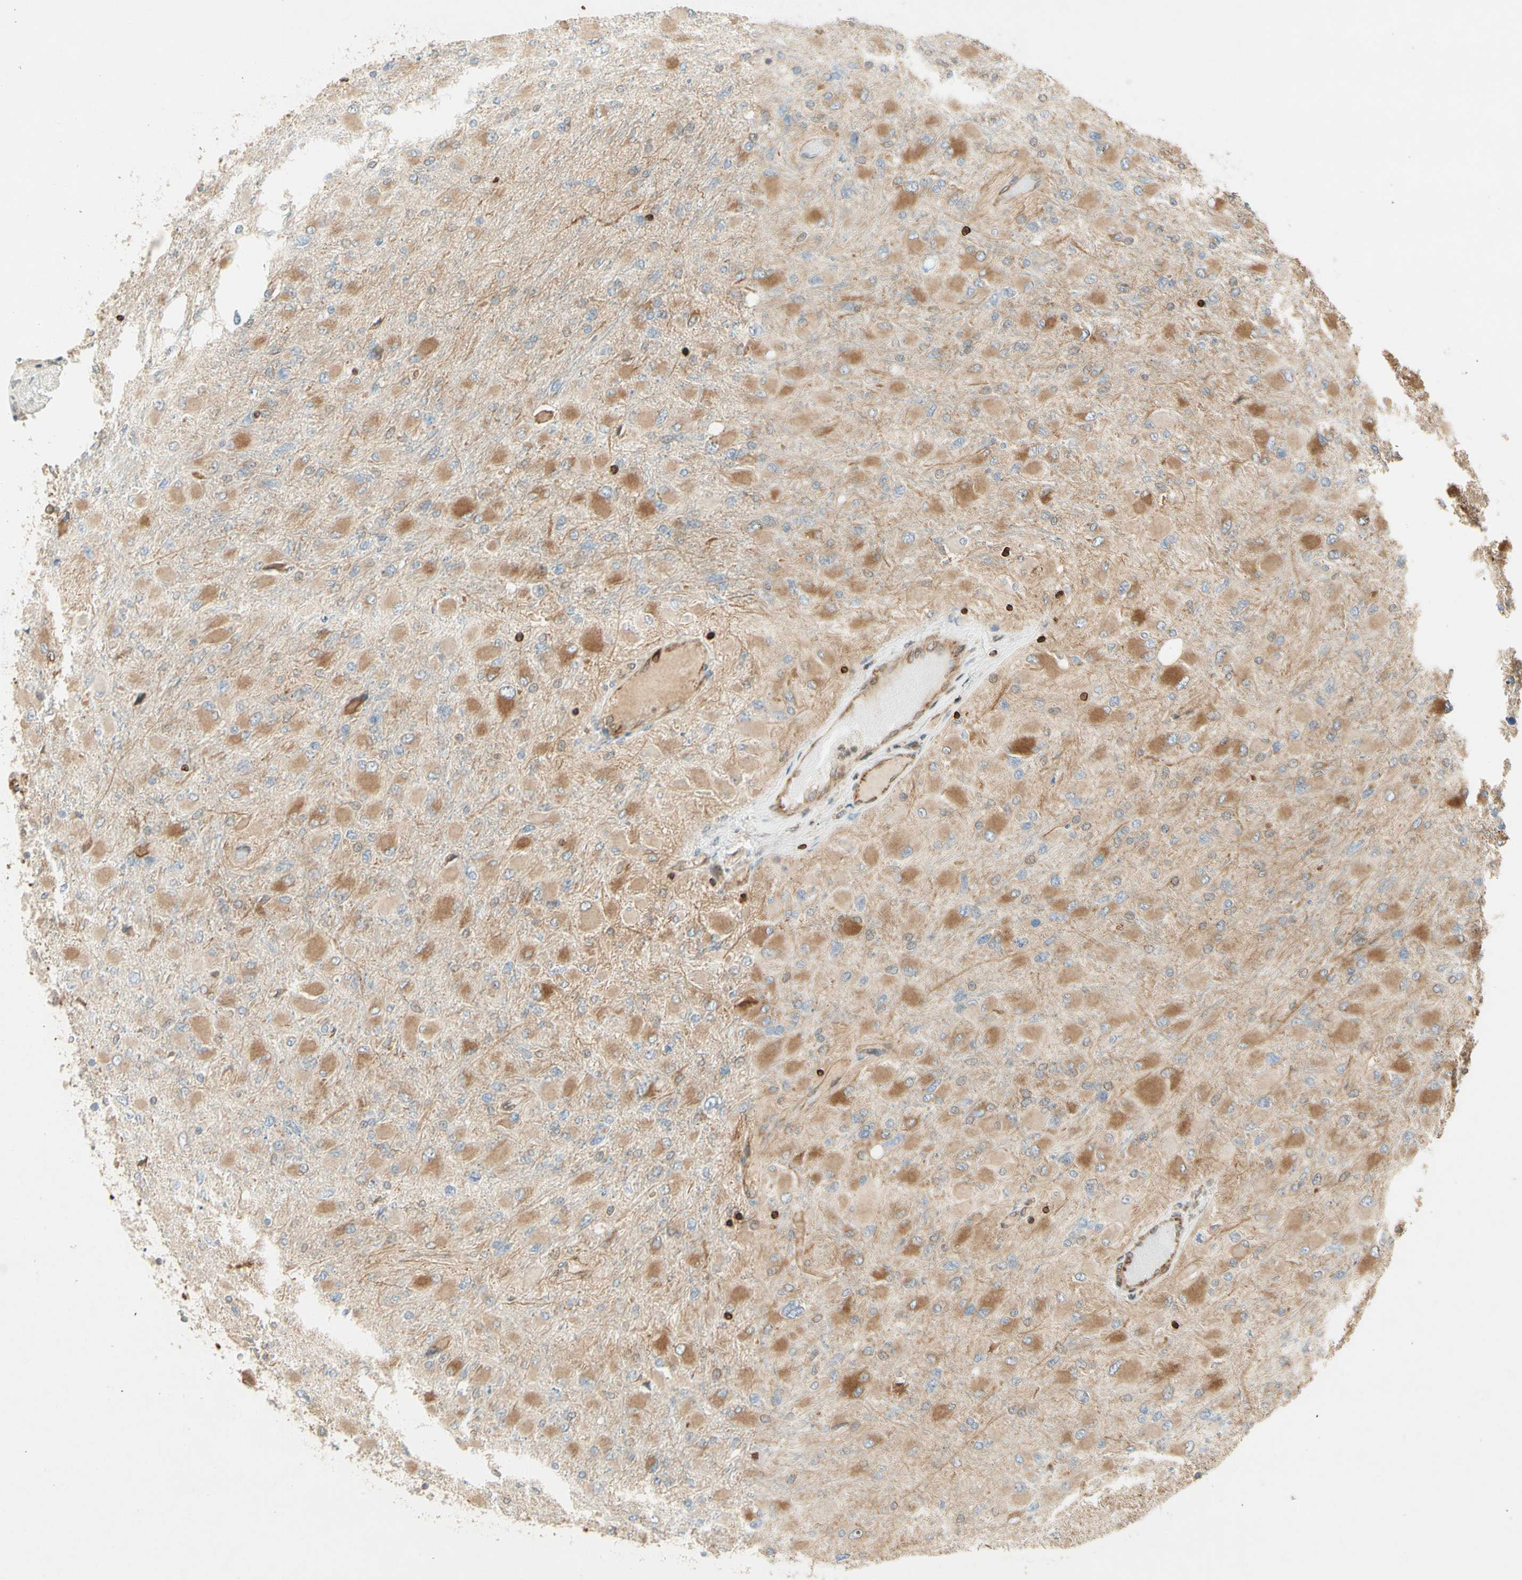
{"staining": {"intensity": "moderate", "quantity": ">75%", "location": "cytoplasmic/membranous"}, "tissue": "glioma", "cell_type": "Tumor cells", "image_type": "cancer", "snomed": [{"axis": "morphology", "description": "Glioma, malignant, High grade"}, {"axis": "topography", "description": "Cerebral cortex"}], "caption": "Brown immunohistochemical staining in human malignant high-grade glioma shows moderate cytoplasmic/membranous positivity in about >75% of tumor cells.", "gene": "TAPBP", "patient": {"sex": "female", "age": 36}}